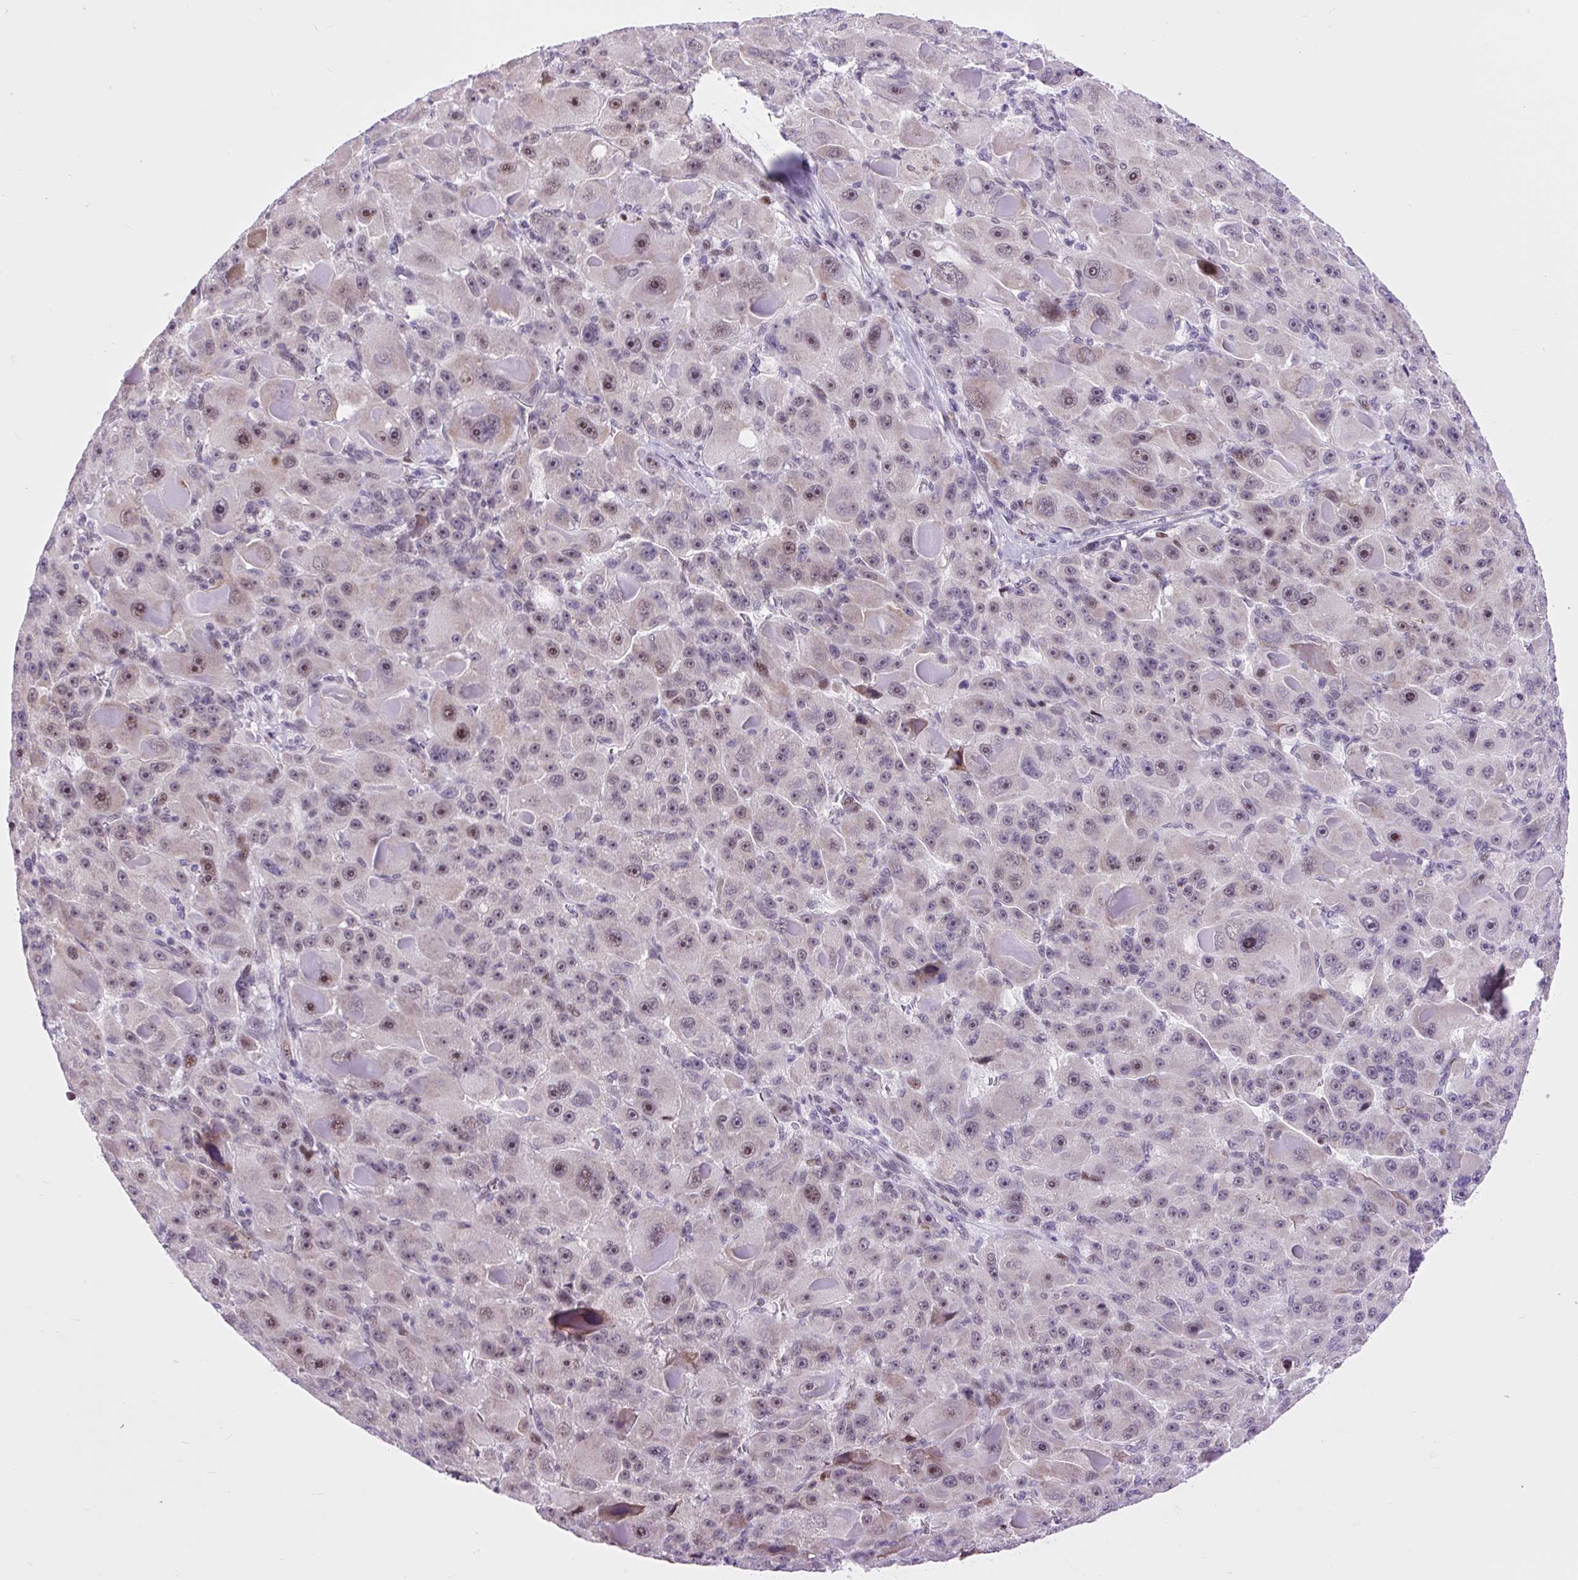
{"staining": {"intensity": "moderate", "quantity": "25%-75%", "location": "nuclear"}, "tissue": "liver cancer", "cell_type": "Tumor cells", "image_type": "cancer", "snomed": [{"axis": "morphology", "description": "Carcinoma, Hepatocellular, NOS"}, {"axis": "topography", "description": "Liver"}], "caption": "Hepatocellular carcinoma (liver) stained with a protein marker demonstrates moderate staining in tumor cells.", "gene": "CLK2", "patient": {"sex": "male", "age": 76}}